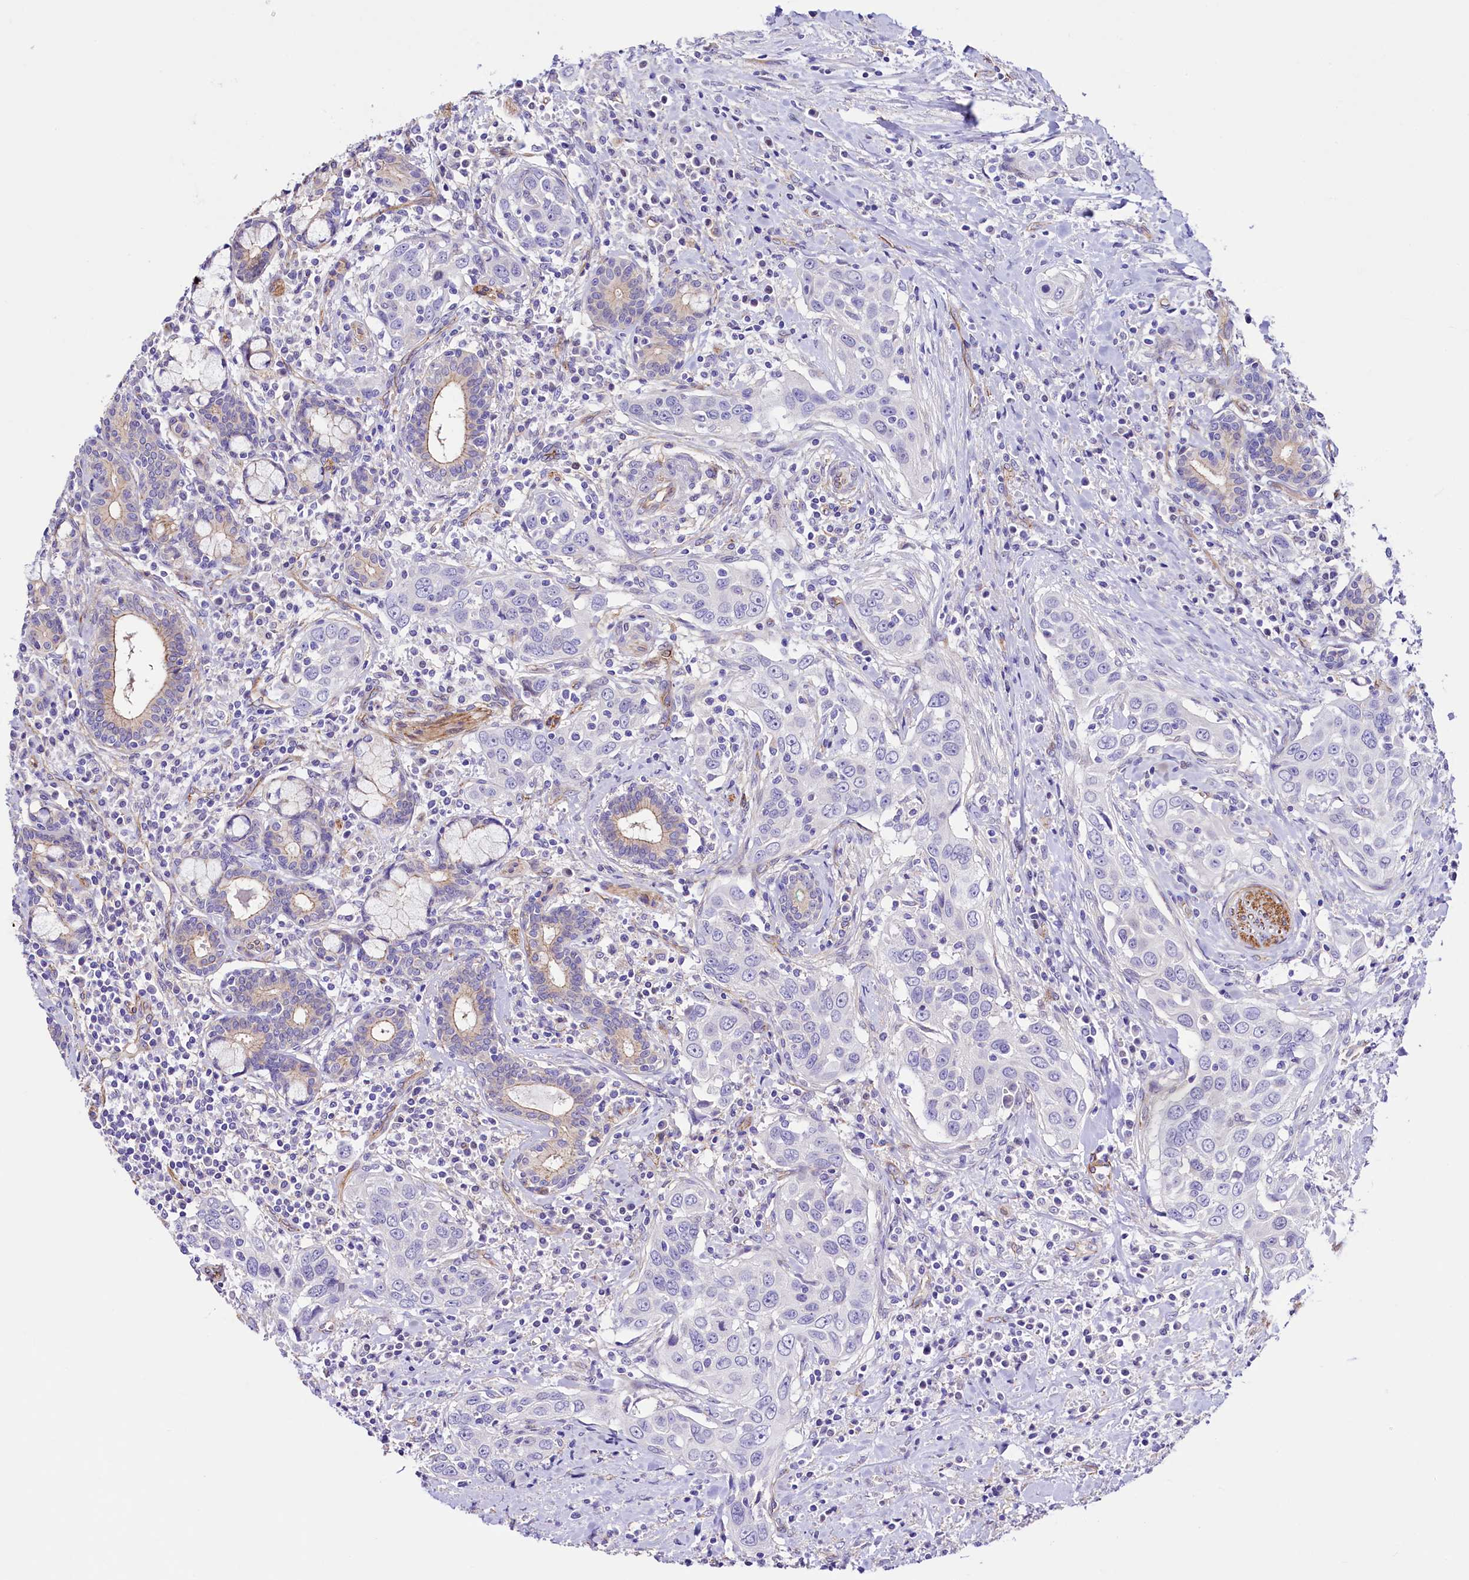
{"staining": {"intensity": "negative", "quantity": "none", "location": "none"}, "tissue": "head and neck cancer", "cell_type": "Tumor cells", "image_type": "cancer", "snomed": [{"axis": "morphology", "description": "Squamous cell carcinoma, NOS"}, {"axis": "topography", "description": "Oral tissue"}, {"axis": "topography", "description": "Head-Neck"}], "caption": "This is a histopathology image of IHC staining of squamous cell carcinoma (head and neck), which shows no expression in tumor cells.", "gene": "SLF1", "patient": {"sex": "female", "age": 50}}